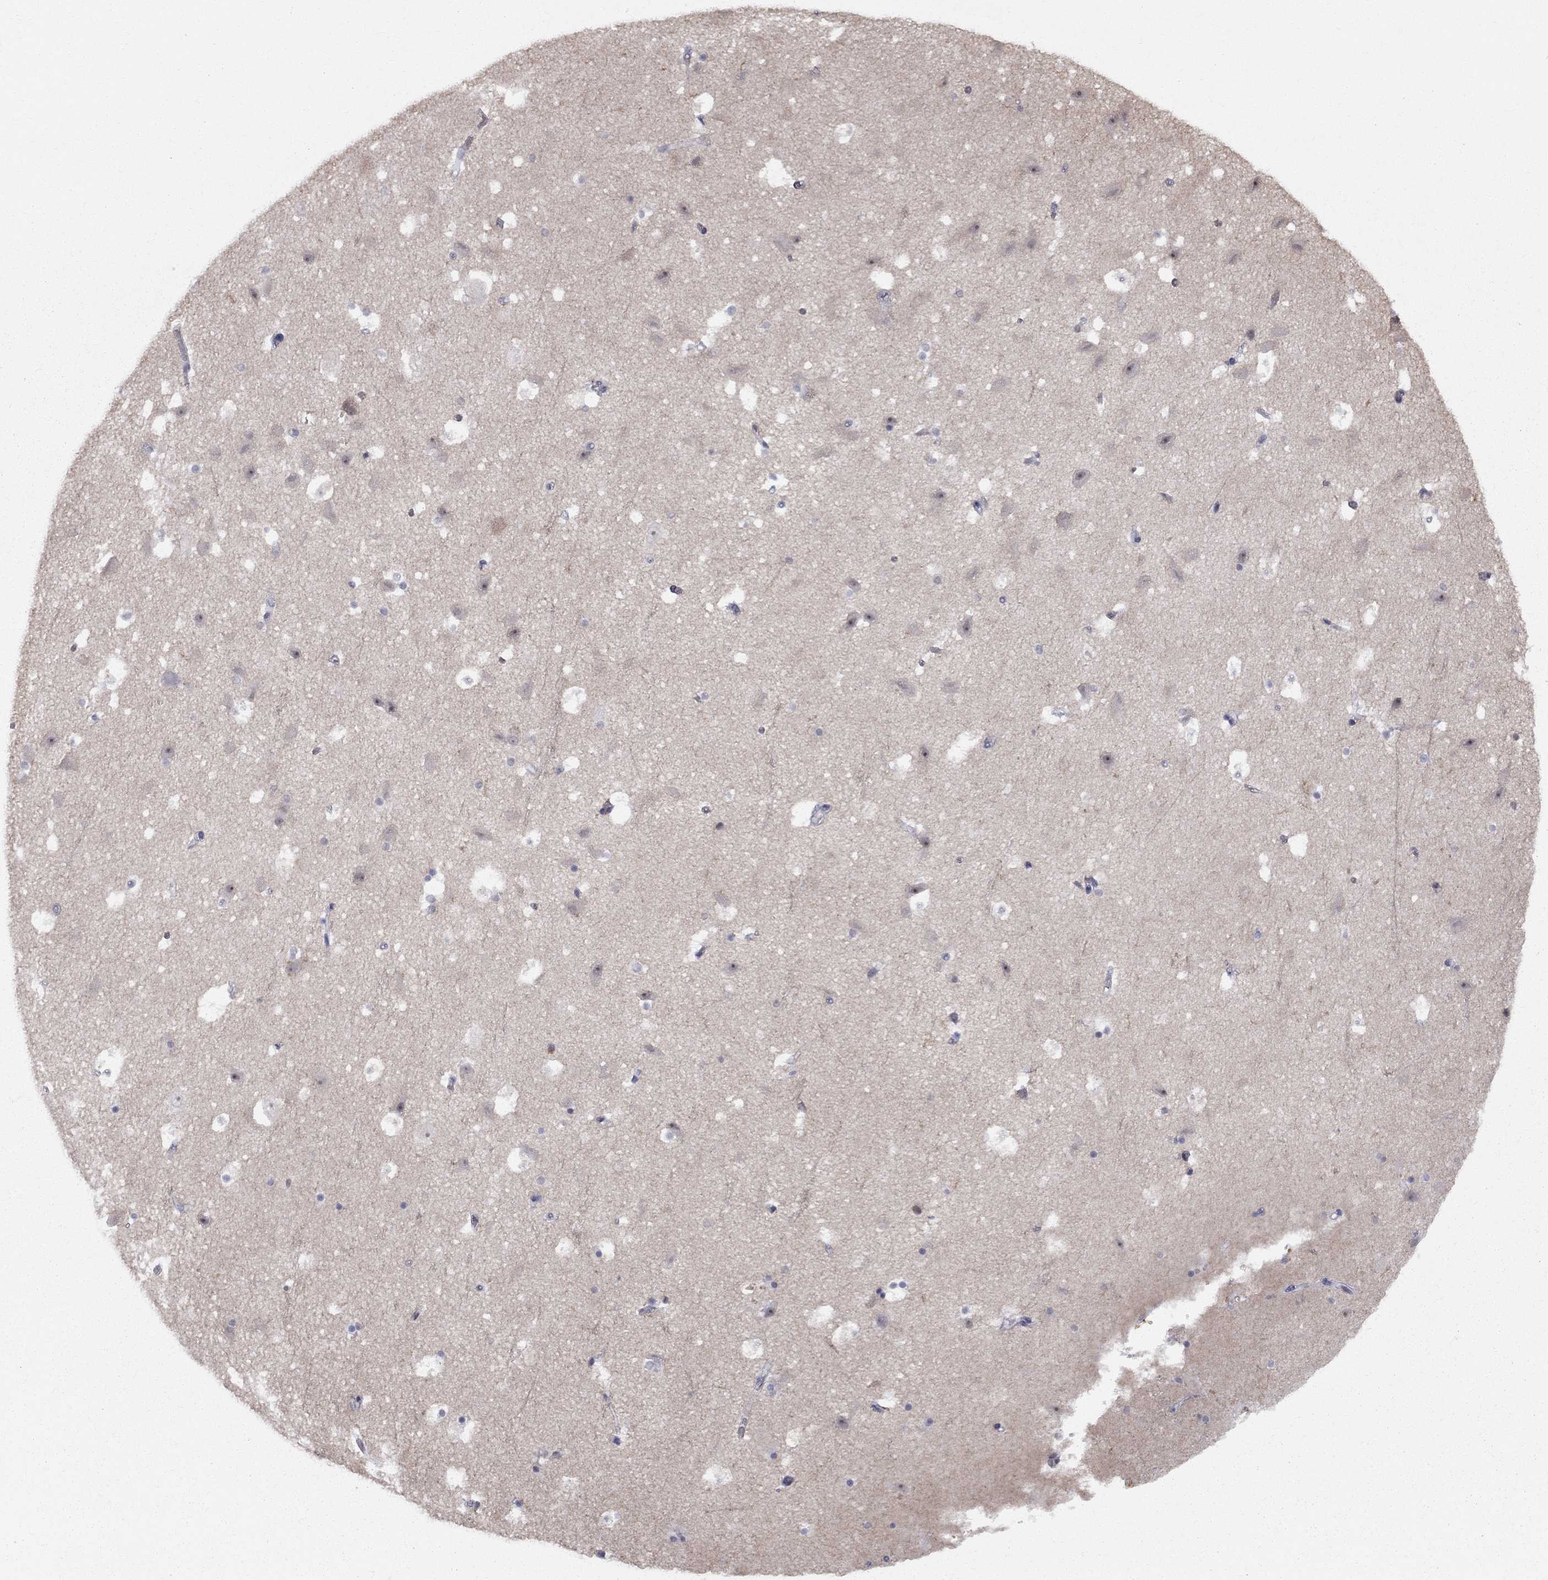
{"staining": {"intensity": "negative", "quantity": "none", "location": "none"}, "tissue": "hippocampus", "cell_type": "Glial cells", "image_type": "normal", "snomed": [{"axis": "morphology", "description": "Normal tissue, NOS"}, {"axis": "topography", "description": "Hippocampus"}], "caption": "A photomicrograph of hippocampus stained for a protein displays no brown staining in glial cells.", "gene": "DMTN", "patient": {"sex": "male", "age": 51}}